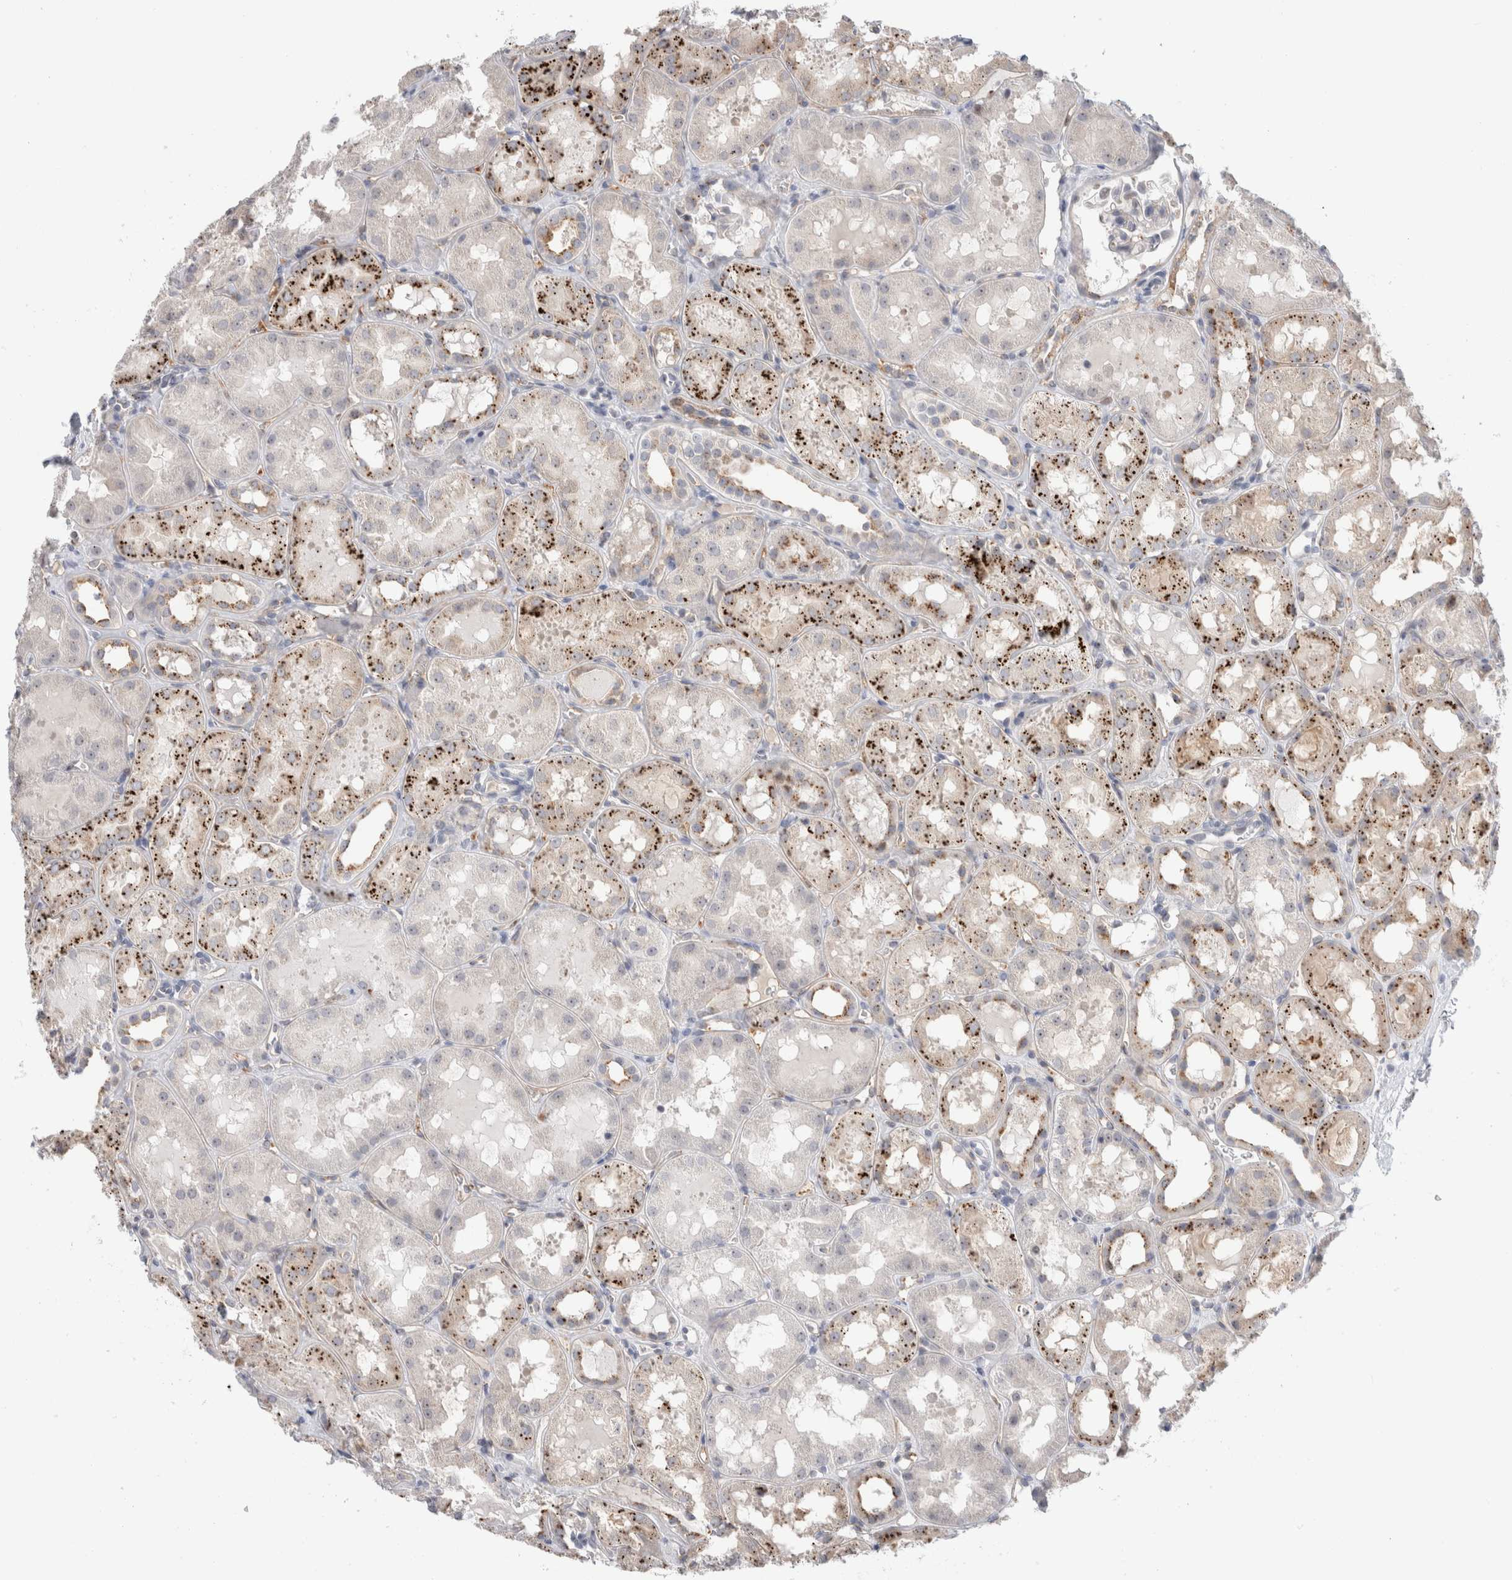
{"staining": {"intensity": "negative", "quantity": "none", "location": "none"}, "tissue": "kidney", "cell_type": "Cells in glomeruli", "image_type": "normal", "snomed": [{"axis": "morphology", "description": "Normal tissue, NOS"}, {"axis": "topography", "description": "Kidney"}, {"axis": "topography", "description": "Urinary bladder"}], "caption": "IHC image of benign human kidney stained for a protein (brown), which shows no positivity in cells in glomeruli.", "gene": "ANKMY1", "patient": {"sex": "male", "age": 16}}